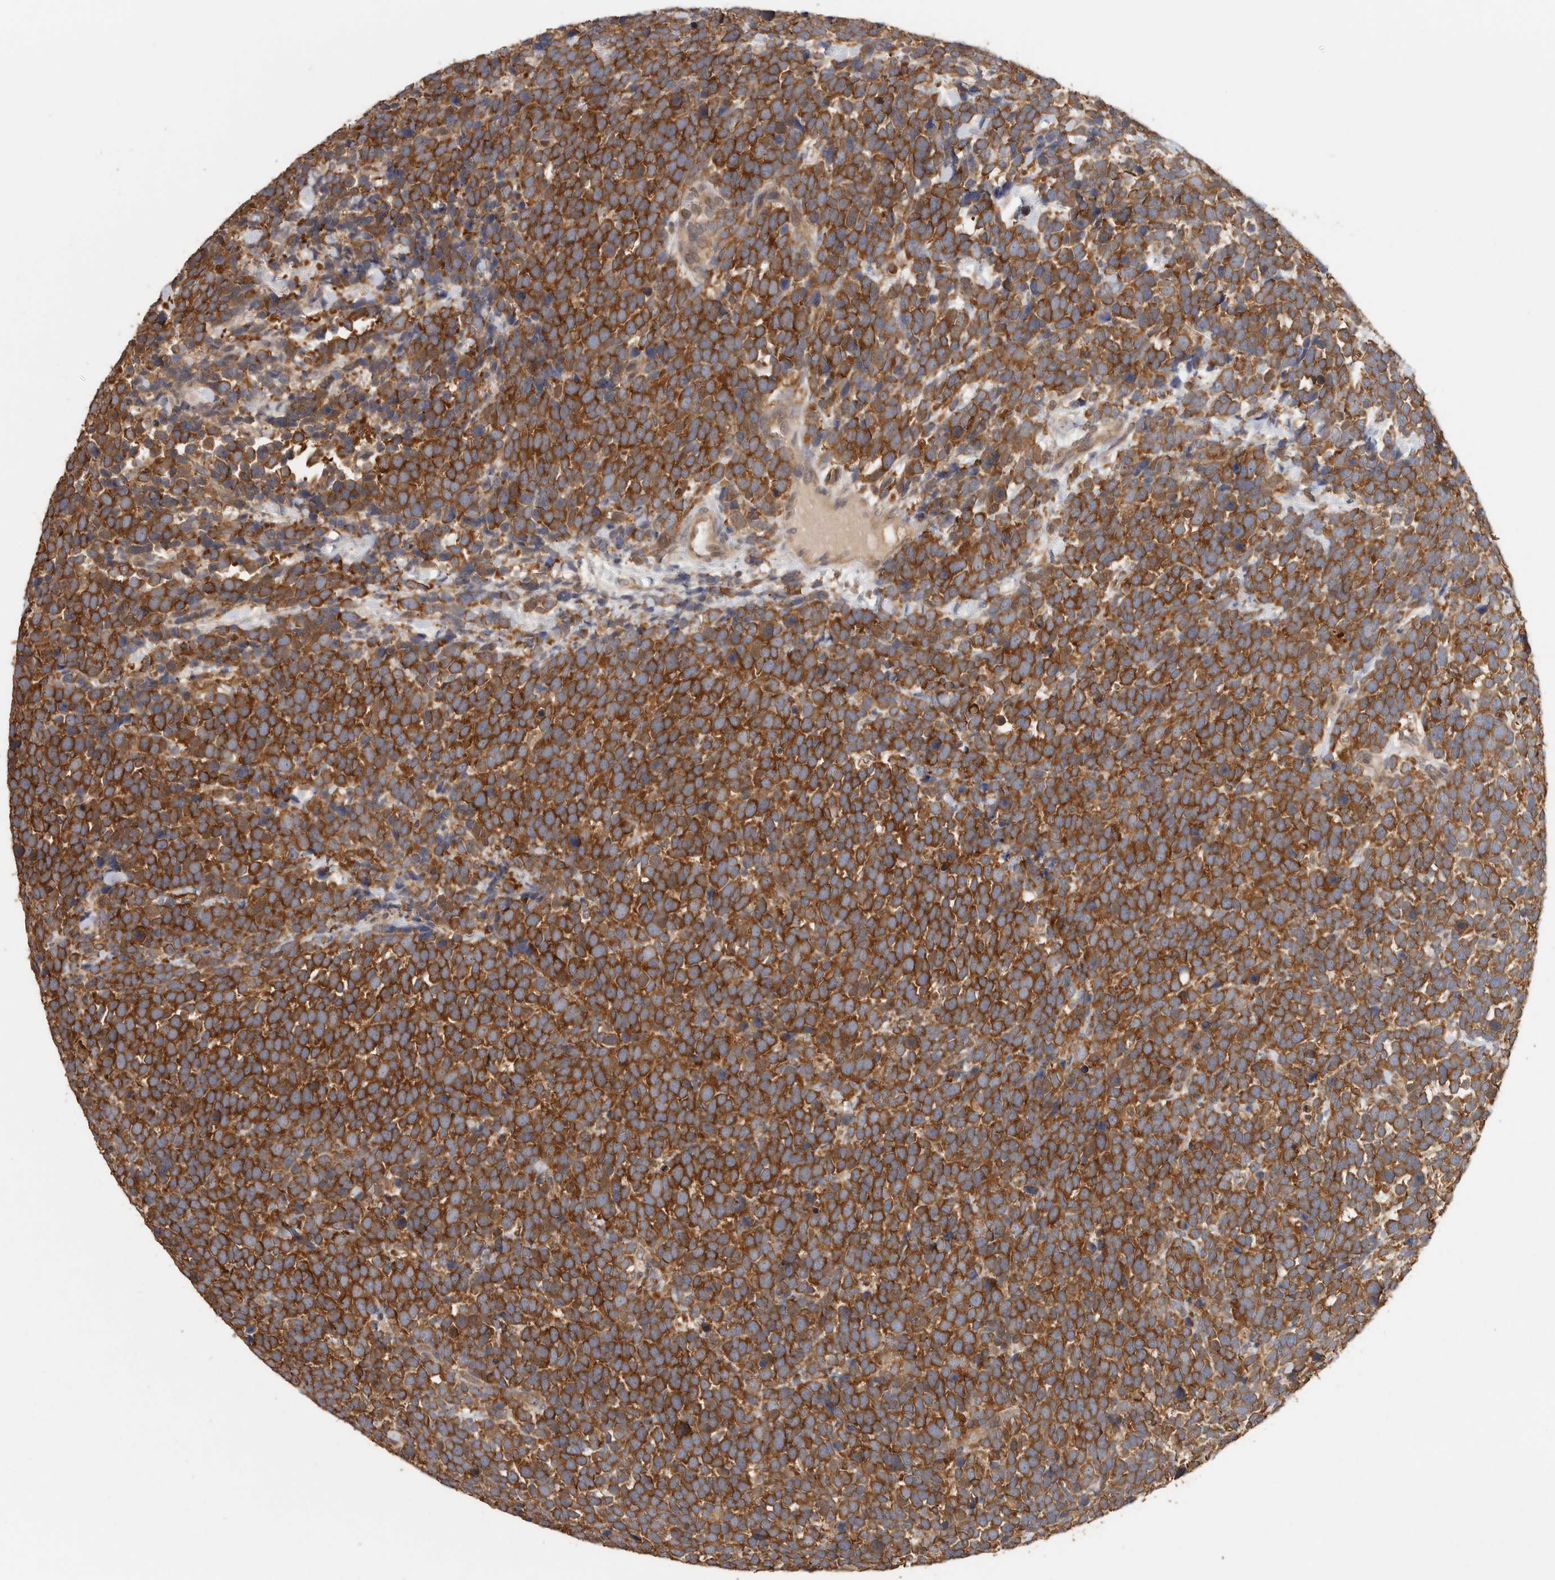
{"staining": {"intensity": "strong", "quantity": ">75%", "location": "cytoplasmic/membranous"}, "tissue": "urothelial cancer", "cell_type": "Tumor cells", "image_type": "cancer", "snomed": [{"axis": "morphology", "description": "Urothelial carcinoma, High grade"}, {"axis": "topography", "description": "Urinary bladder"}], "caption": "A brown stain shows strong cytoplasmic/membranous expression of a protein in urothelial cancer tumor cells. (DAB = brown stain, brightfield microscopy at high magnification).", "gene": "CCT8", "patient": {"sex": "female", "age": 82}}